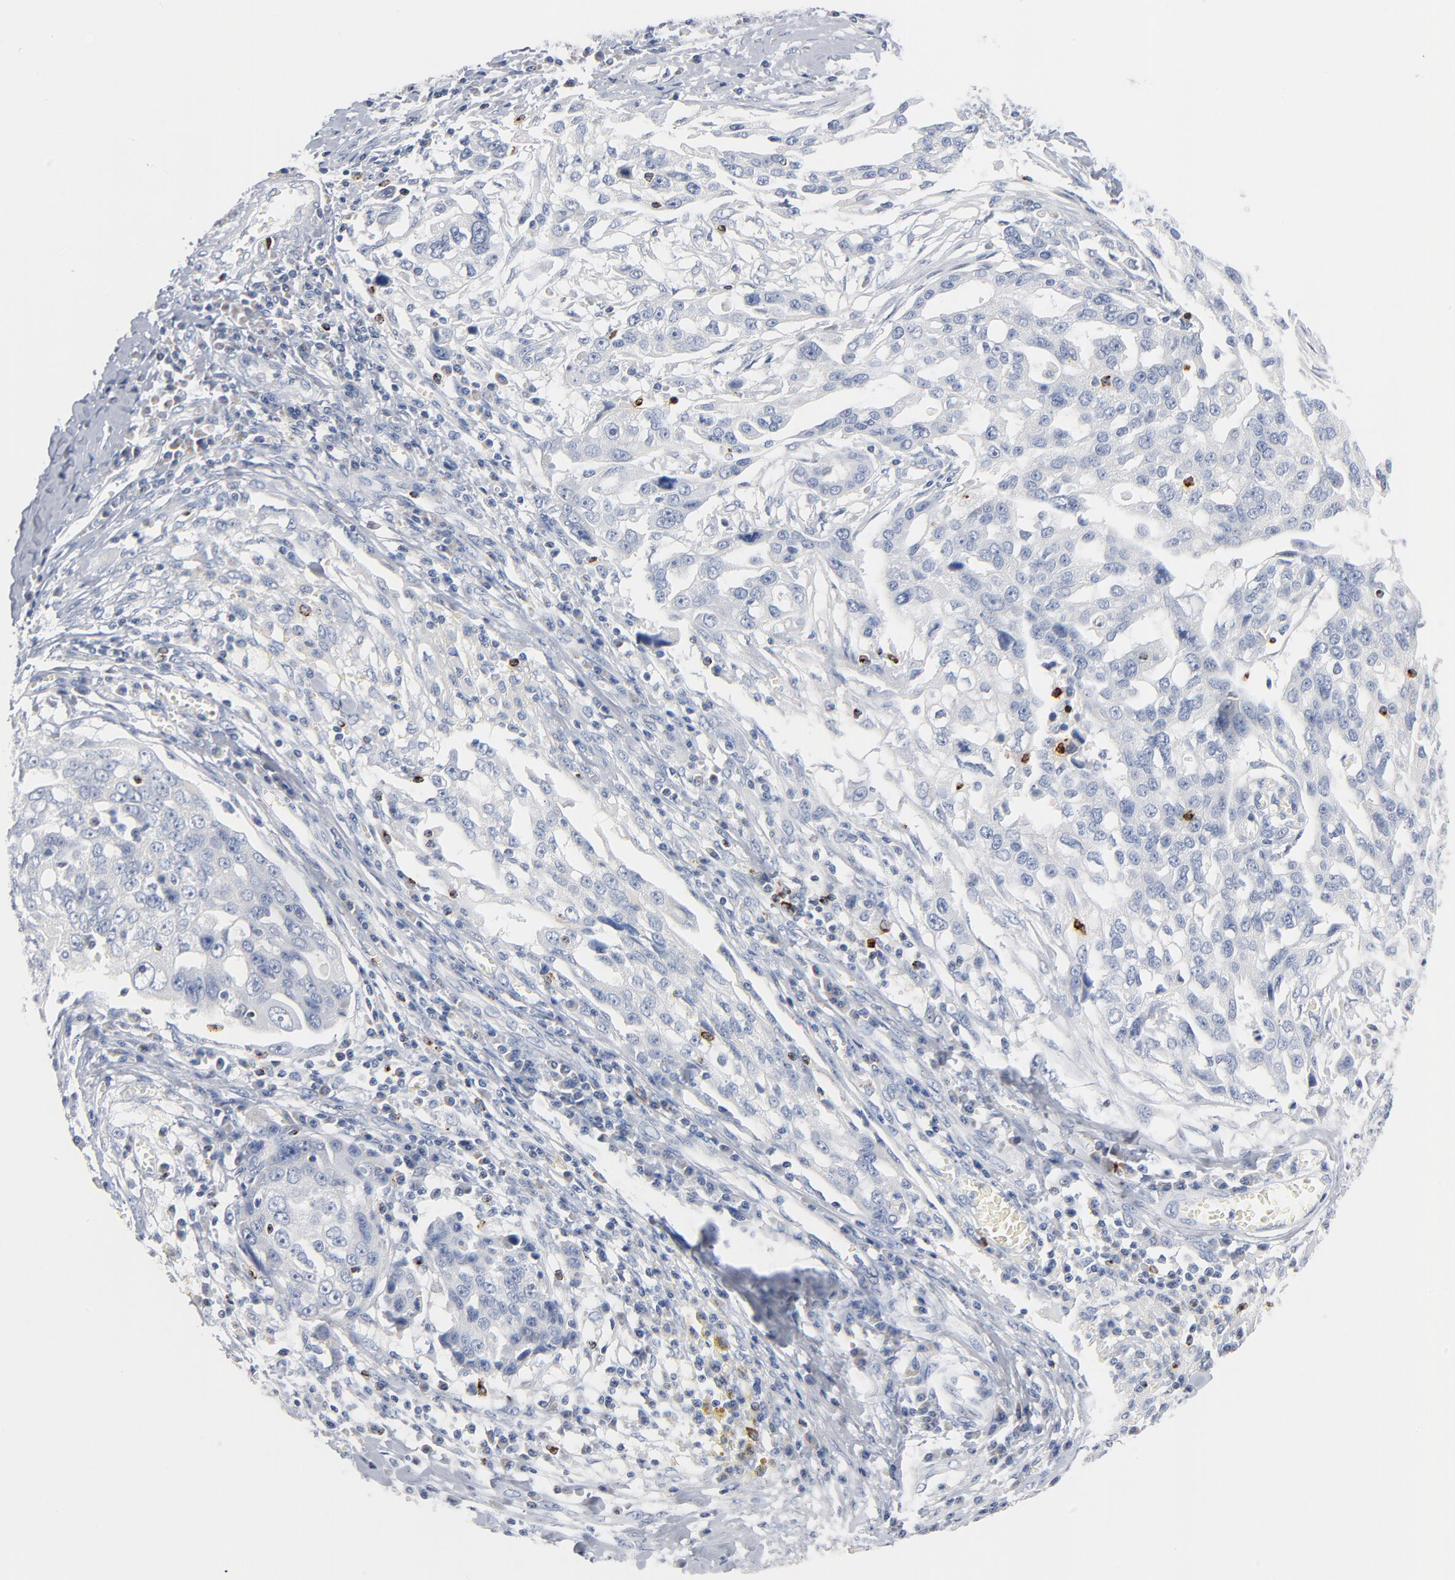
{"staining": {"intensity": "negative", "quantity": "none", "location": "none"}, "tissue": "ovarian cancer", "cell_type": "Tumor cells", "image_type": "cancer", "snomed": [{"axis": "morphology", "description": "Carcinoma, endometroid"}, {"axis": "topography", "description": "Ovary"}], "caption": "This is an immunohistochemistry (IHC) histopathology image of ovarian endometroid carcinoma. There is no positivity in tumor cells.", "gene": "GZMB", "patient": {"sex": "female", "age": 75}}